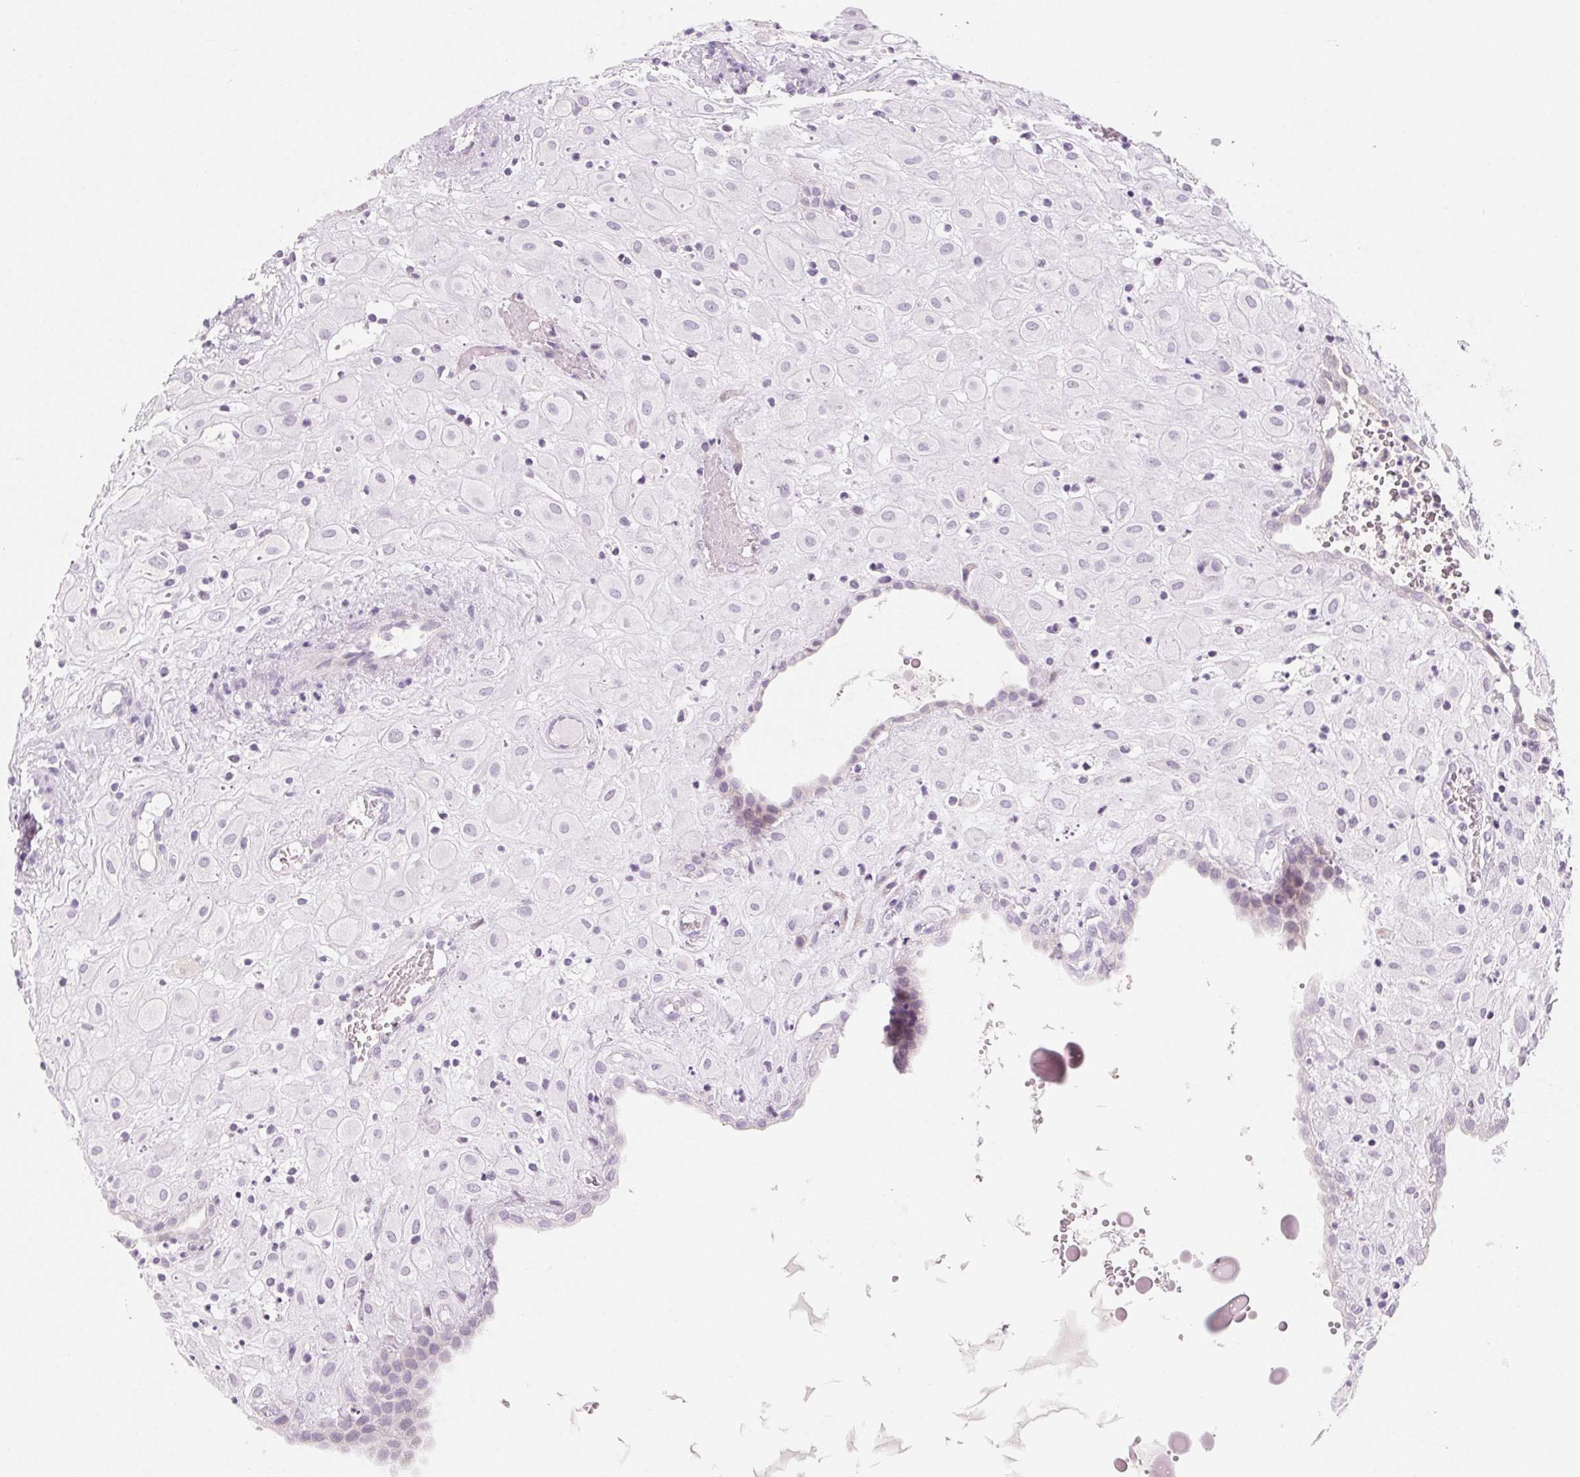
{"staining": {"intensity": "negative", "quantity": "none", "location": "none"}, "tissue": "placenta", "cell_type": "Decidual cells", "image_type": "normal", "snomed": [{"axis": "morphology", "description": "Normal tissue, NOS"}, {"axis": "topography", "description": "Placenta"}], "caption": "IHC photomicrograph of unremarkable placenta: placenta stained with DAB reveals no significant protein positivity in decidual cells.", "gene": "SH3GL2", "patient": {"sex": "female", "age": 24}}